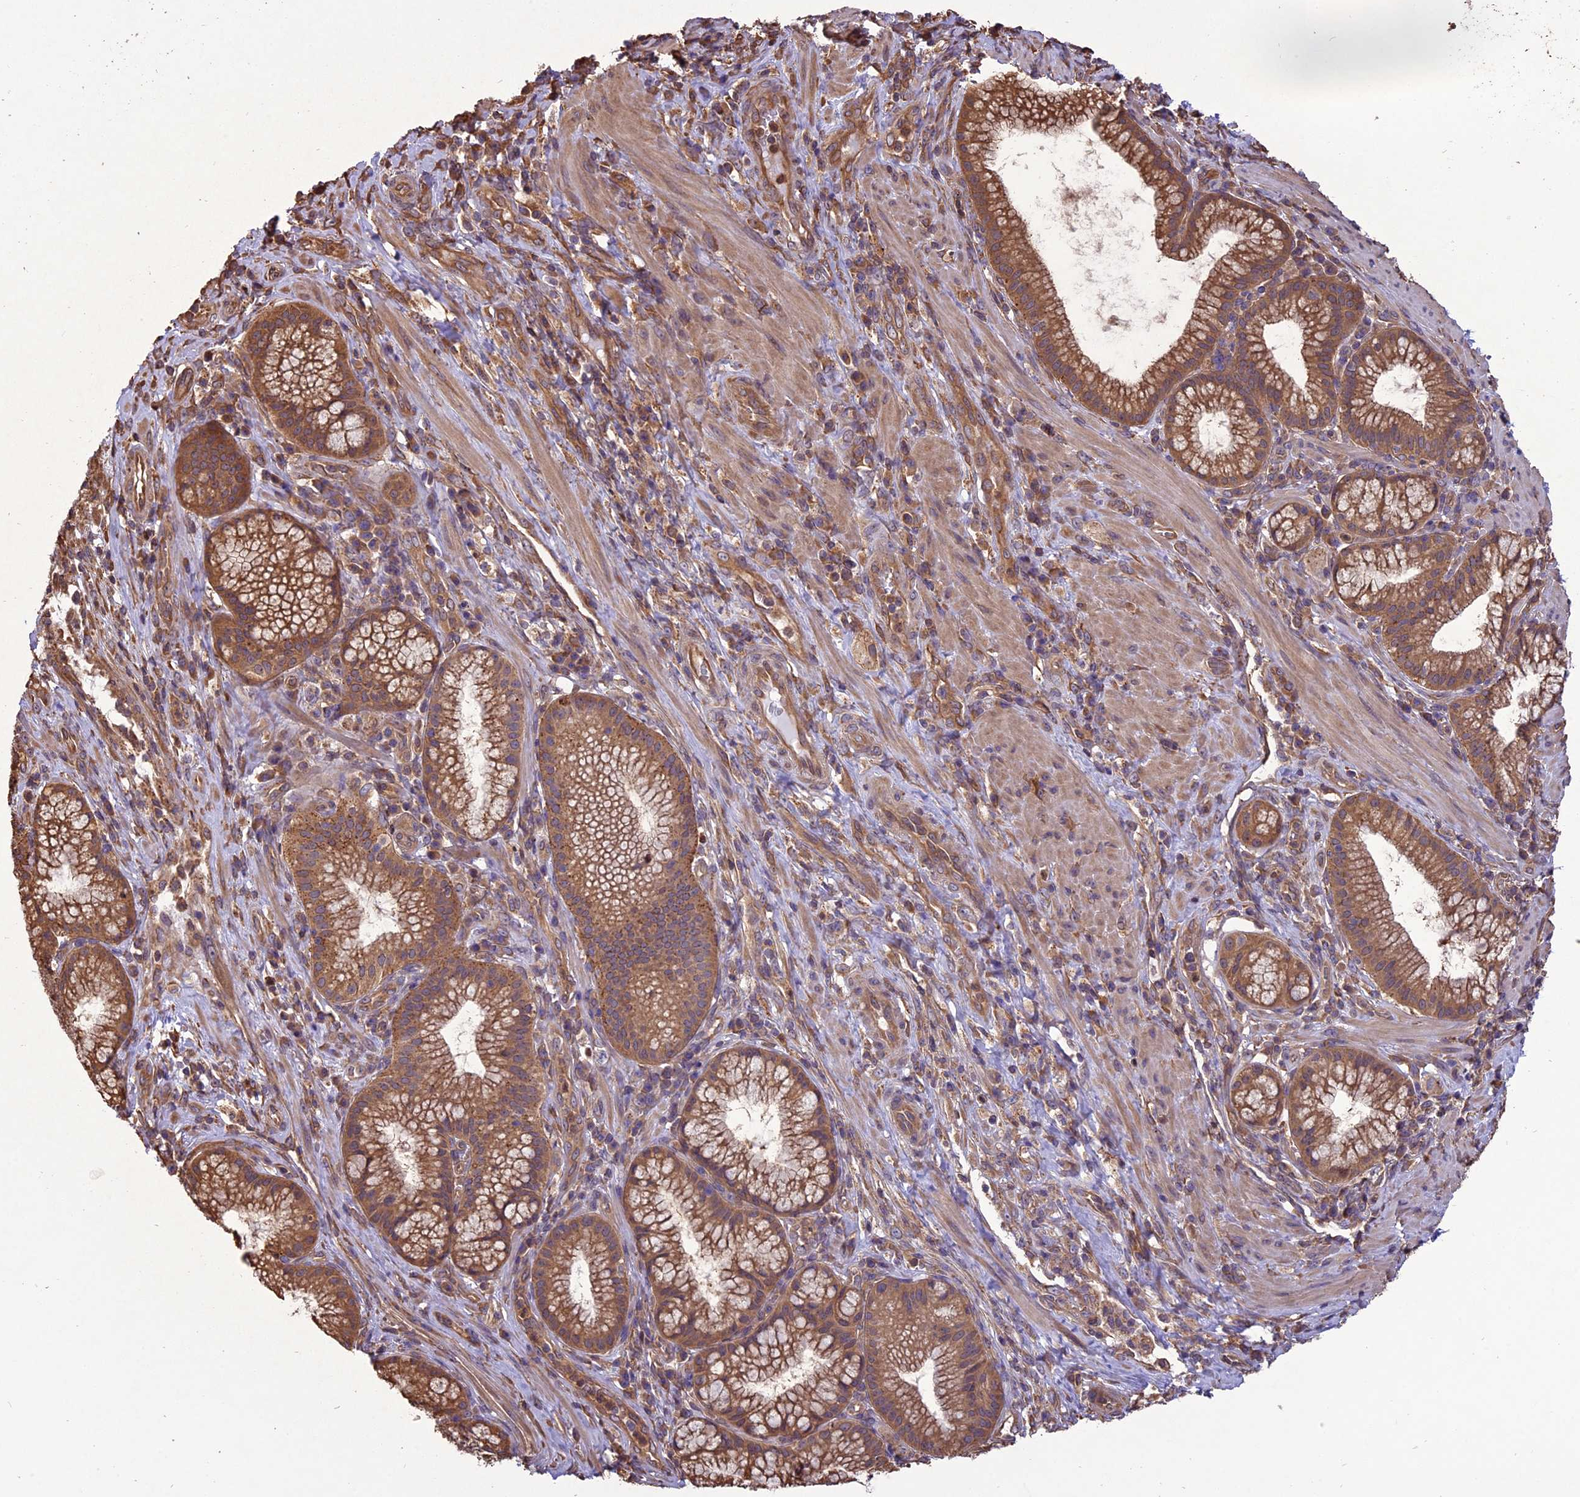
{"staining": {"intensity": "moderate", "quantity": ">75%", "location": "cytoplasmic/membranous"}, "tissue": "pancreatic cancer", "cell_type": "Tumor cells", "image_type": "cancer", "snomed": [{"axis": "morphology", "description": "Adenocarcinoma, NOS"}, {"axis": "topography", "description": "Pancreas"}], "caption": "The immunohistochemical stain labels moderate cytoplasmic/membranous staining in tumor cells of adenocarcinoma (pancreatic) tissue.", "gene": "CHMP2A", "patient": {"sex": "male", "age": 72}}